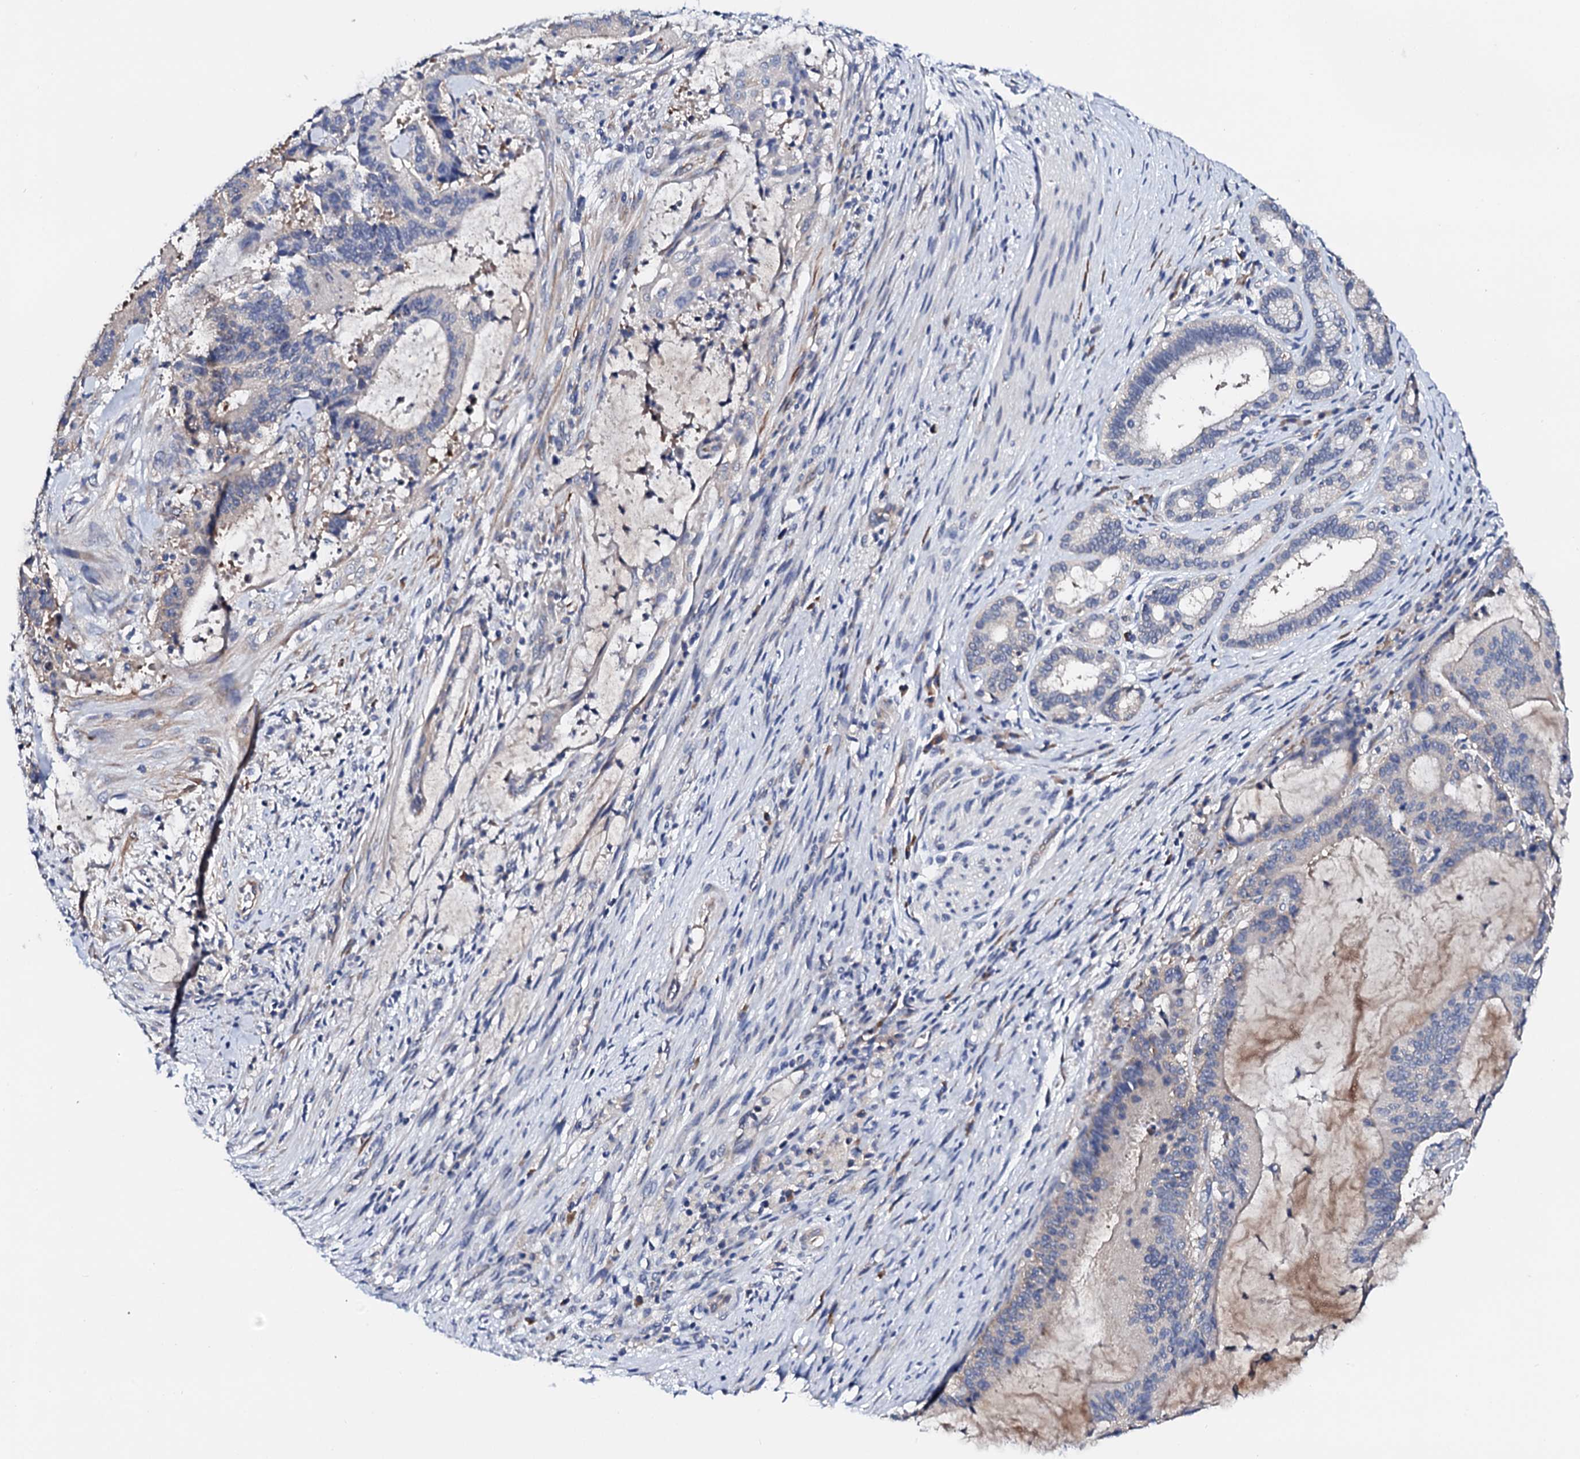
{"staining": {"intensity": "weak", "quantity": "<25%", "location": "cytoplasmic/membranous"}, "tissue": "liver cancer", "cell_type": "Tumor cells", "image_type": "cancer", "snomed": [{"axis": "morphology", "description": "Normal tissue, NOS"}, {"axis": "morphology", "description": "Cholangiocarcinoma"}, {"axis": "topography", "description": "Liver"}, {"axis": "topography", "description": "Peripheral nerve tissue"}], "caption": "This is a photomicrograph of immunohistochemistry (IHC) staining of liver cholangiocarcinoma, which shows no expression in tumor cells.", "gene": "NUP58", "patient": {"sex": "female", "age": 73}}